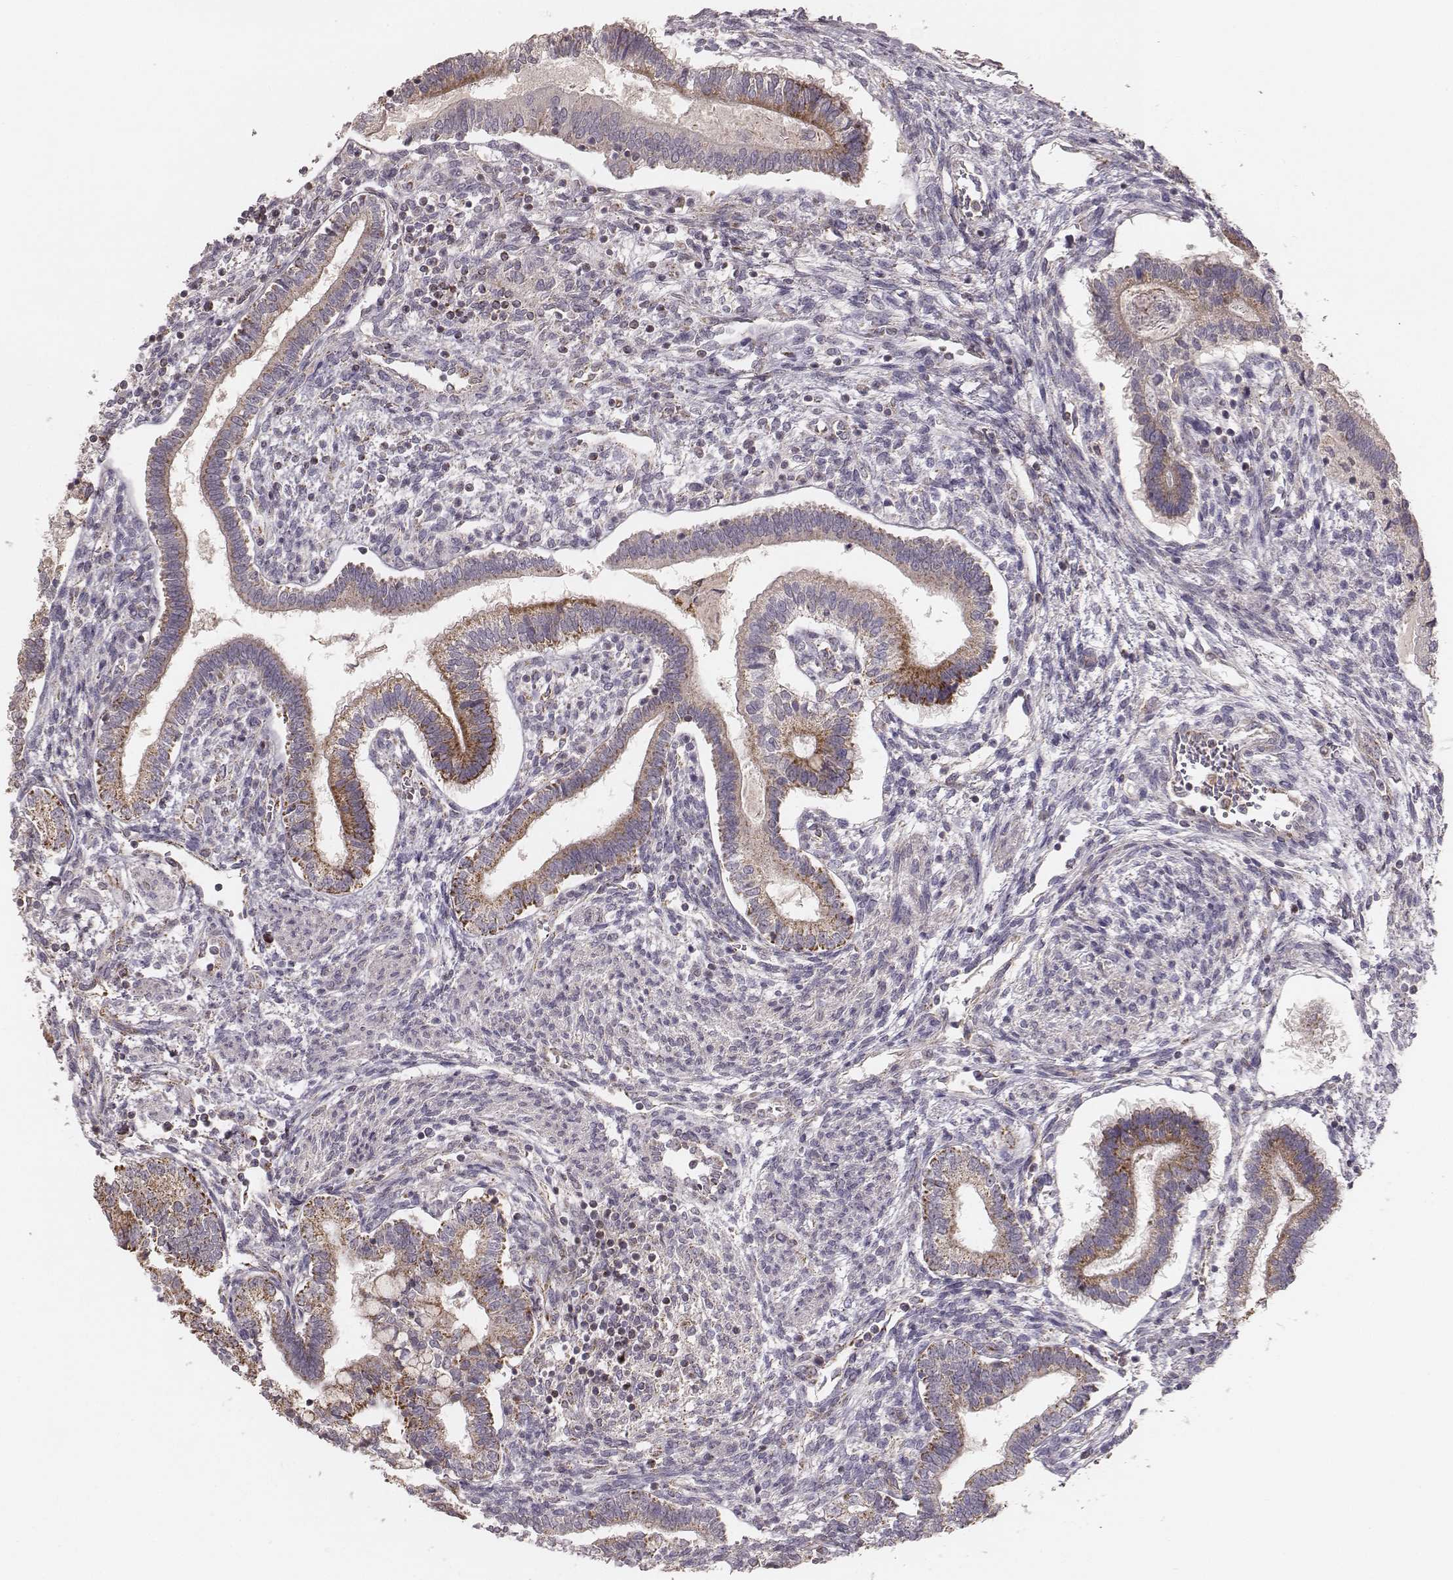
{"staining": {"intensity": "moderate", "quantity": "25%-75%", "location": "cytoplasmic/membranous"}, "tissue": "testis cancer", "cell_type": "Tumor cells", "image_type": "cancer", "snomed": [{"axis": "morphology", "description": "Carcinoma, Embryonal, NOS"}, {"axis": "topography", "description": "Testis"}], "caption": "Moderate cytoplasmic/membranous protein expression is present in about 25%-75% of tumor cells in testis embryonal carcinoma.", "gene": "TUFM", "patient": {"sex": "male", "age": 37}}